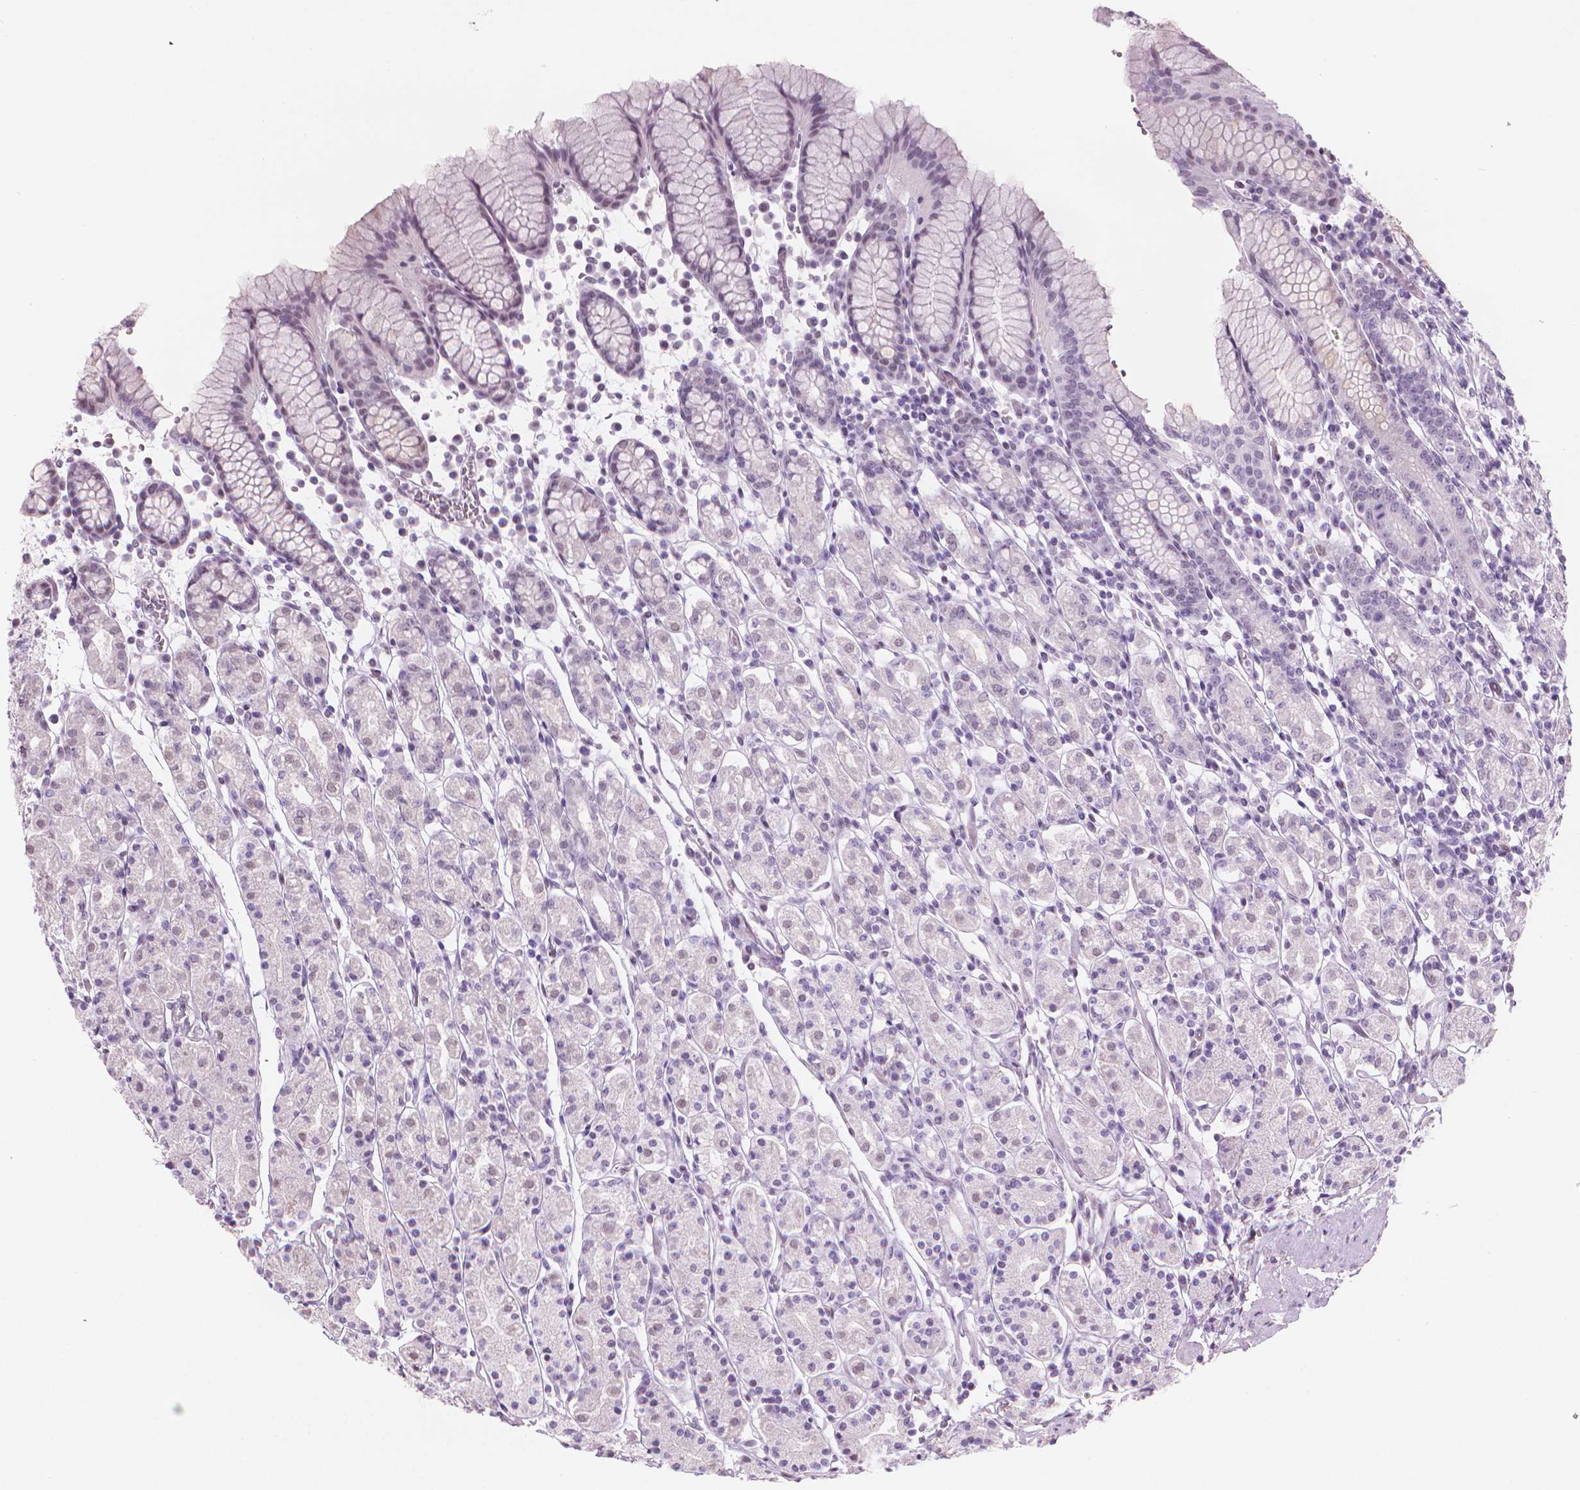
{"staining": {"intensity": "weak", "quantity": "<25%", "location": "nuclear"}, "tissue": "stomach", "cell_type": "Glandular cells", "image_type": "normal", "snomed": [{"axis": "morphology", "description": "Normal tissue, NOS"}, {"axis": "topography", "description": "Stomach, upper"}, {"axis": "topography", "description": "Stomach"}], "caption": "Glandular cells are negative for protein expression in normal human stomach. Brightfield microscopy of immunohistochemistry (IHC) stained with DAB (3,3'-diaminobenzidine) (brown) and hematoxylin (blue), captured at high magnification.", "gene": "PIAS2", "patient": {"sex": "male", "age": 62}}